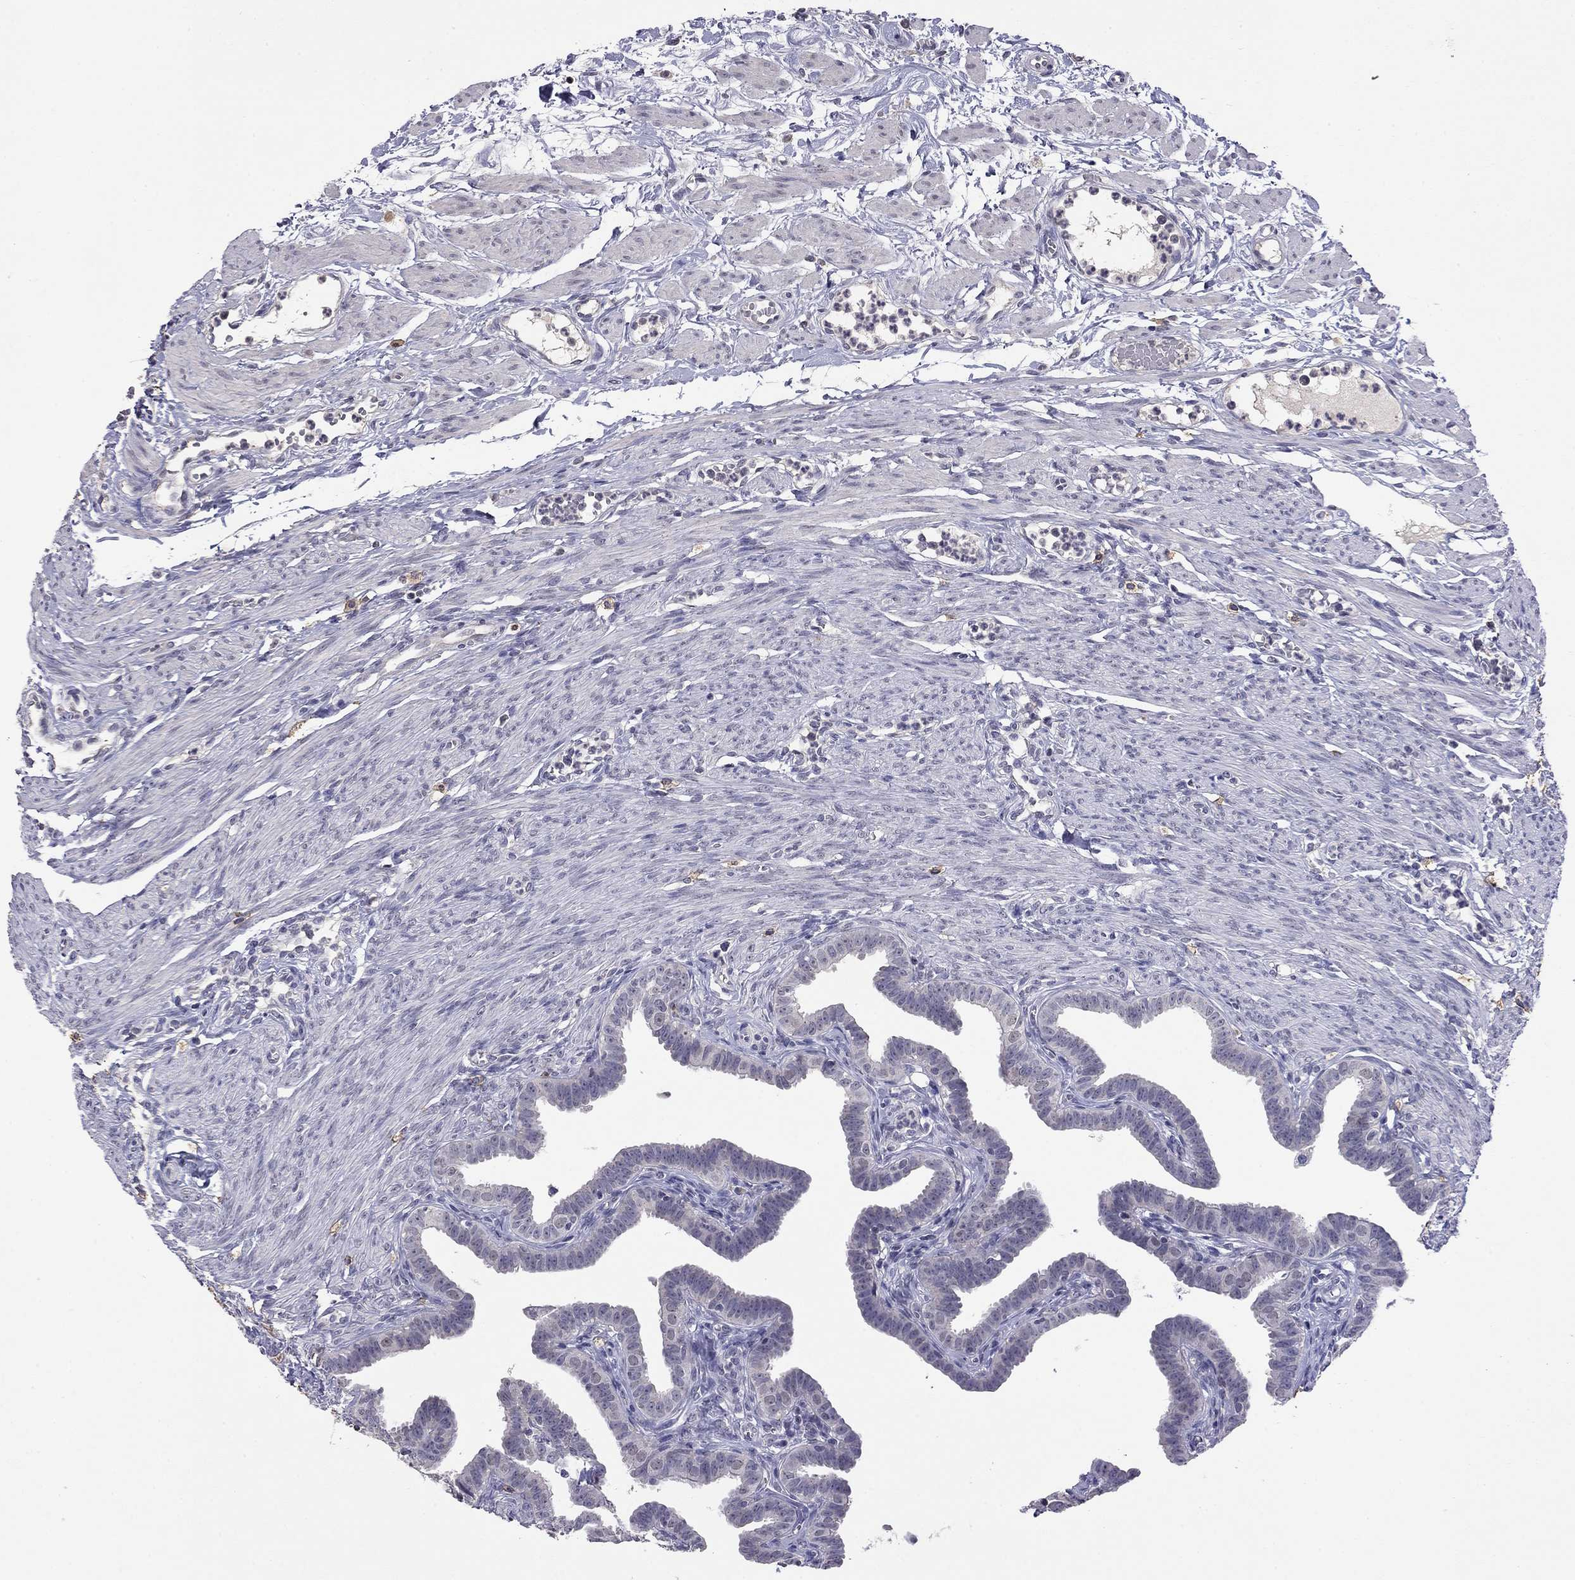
{"staining": {"intensity": "negative", "quantity": "none", "location": "none"}, "tissue": "fallopian tube", "cell_type": "Glandular cells", "image_type": "normal", "snomed": [{"axis": "morphology", "description": "Normal tissue, NOS"}, {"axis": "topography", "description": "Fallopian tube"}, {"axis": "topography", "description": "Ovary"}], "caption": "IHC micrograph of normal fallopian tube stained for a protein (brown), which demonstrates no positivity in glandular cells.", "gene": "WNK3", "patient": {"sex": "female", "age": 33}}